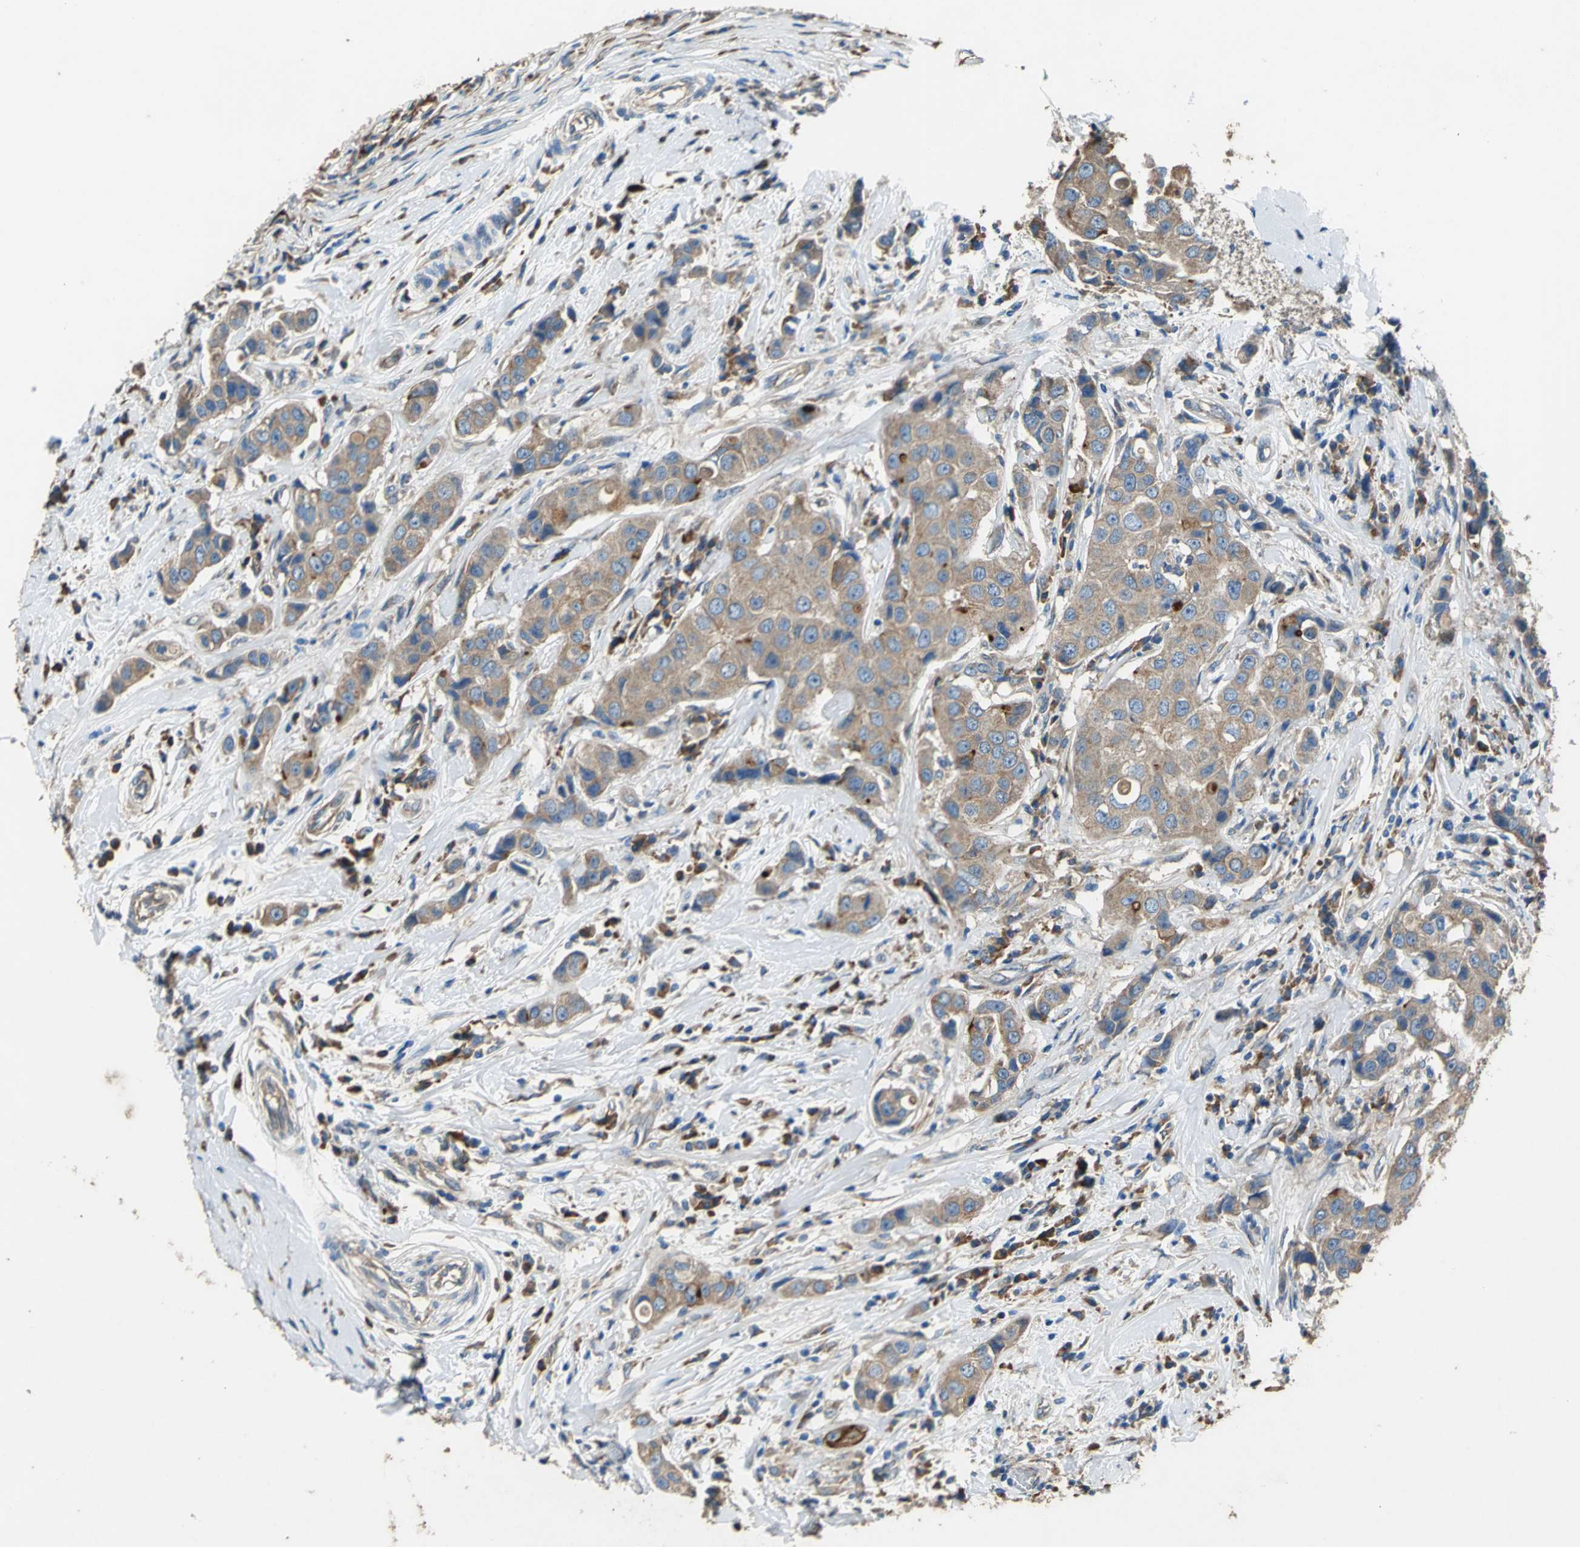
{"staining": {"intensity": "moderate", "quantity": ">75%", "location": "cytoplasmic/membranous"}, "tissue": "breast cancer", "cell_type": "Tumor cells", "image_type": "cancer", "snomed": [{"axis": "morphology", "description": "Duct carcinoma"}, {"axis": "topography", "description": "Breast"}], "caption": "A brown stain labels moderate cytoplasmic/membranous positivity of a protein in human intraductal carcinoma (breast) tumor cells.", "gene": "HEPH", "patient": {"sex": "female", "age": 27}}